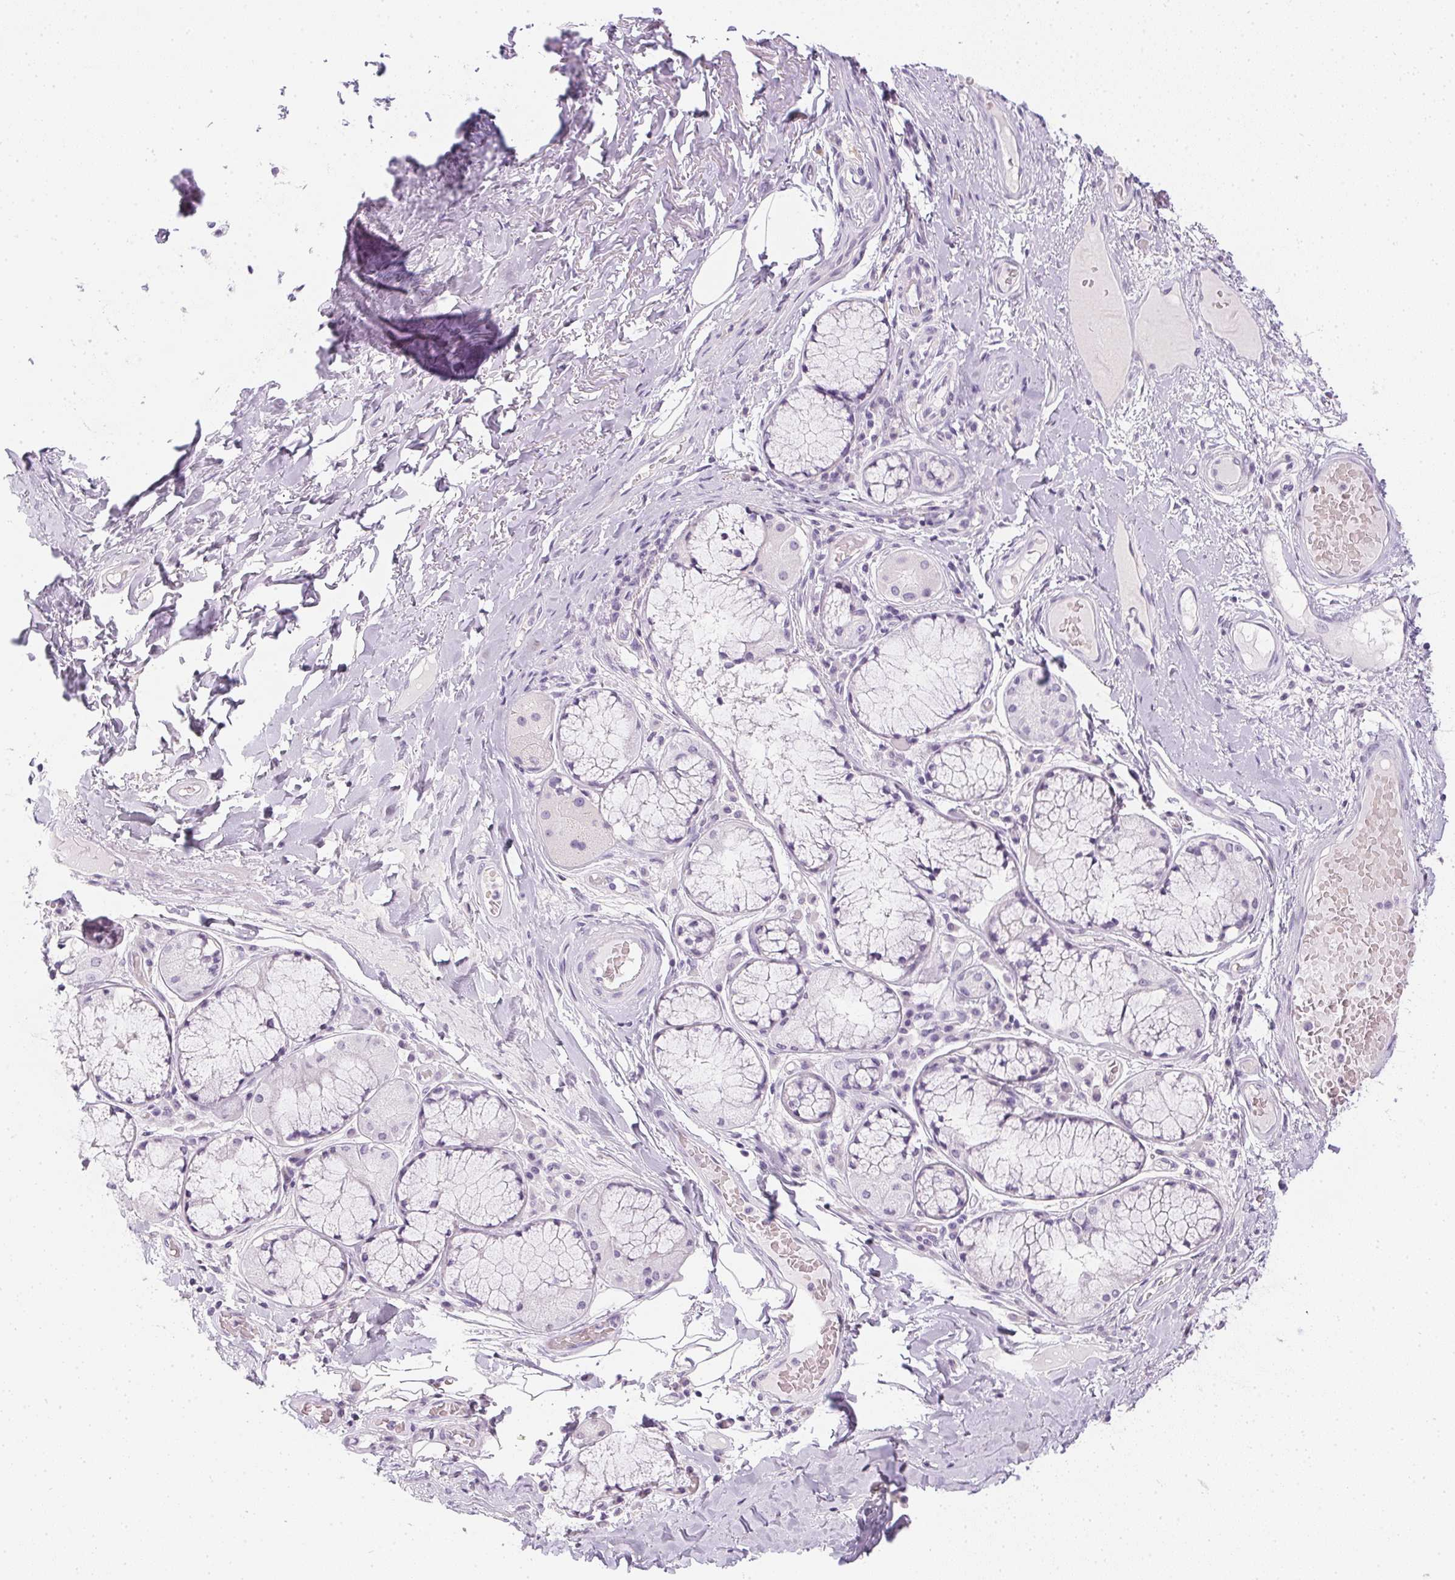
{"staining": {"intensity": "negative", "quantity": "none", "location": "none"}, "tissue": "adipose tissue", "cell_type": "Adipocytes", "image_type": "normal", "snomed": [{"axis": "morphology", "description": "Normal tissue, NOS"}, {"axis": "topography", "description": "Cartilage tissue"}, {"axis": "topography", "description": "Bronchus"}], "caption": "IHC of unremarkable human adipose tissue exhibits no positivity in adipocytes. (Stains: DAB immunohistochemistry (IHC) with hematoxylin counter stain, Microscopy: brightfield microscopy at high magnification).", "gene": "PPY", "patient": {"sex": "male", "age": 64}}